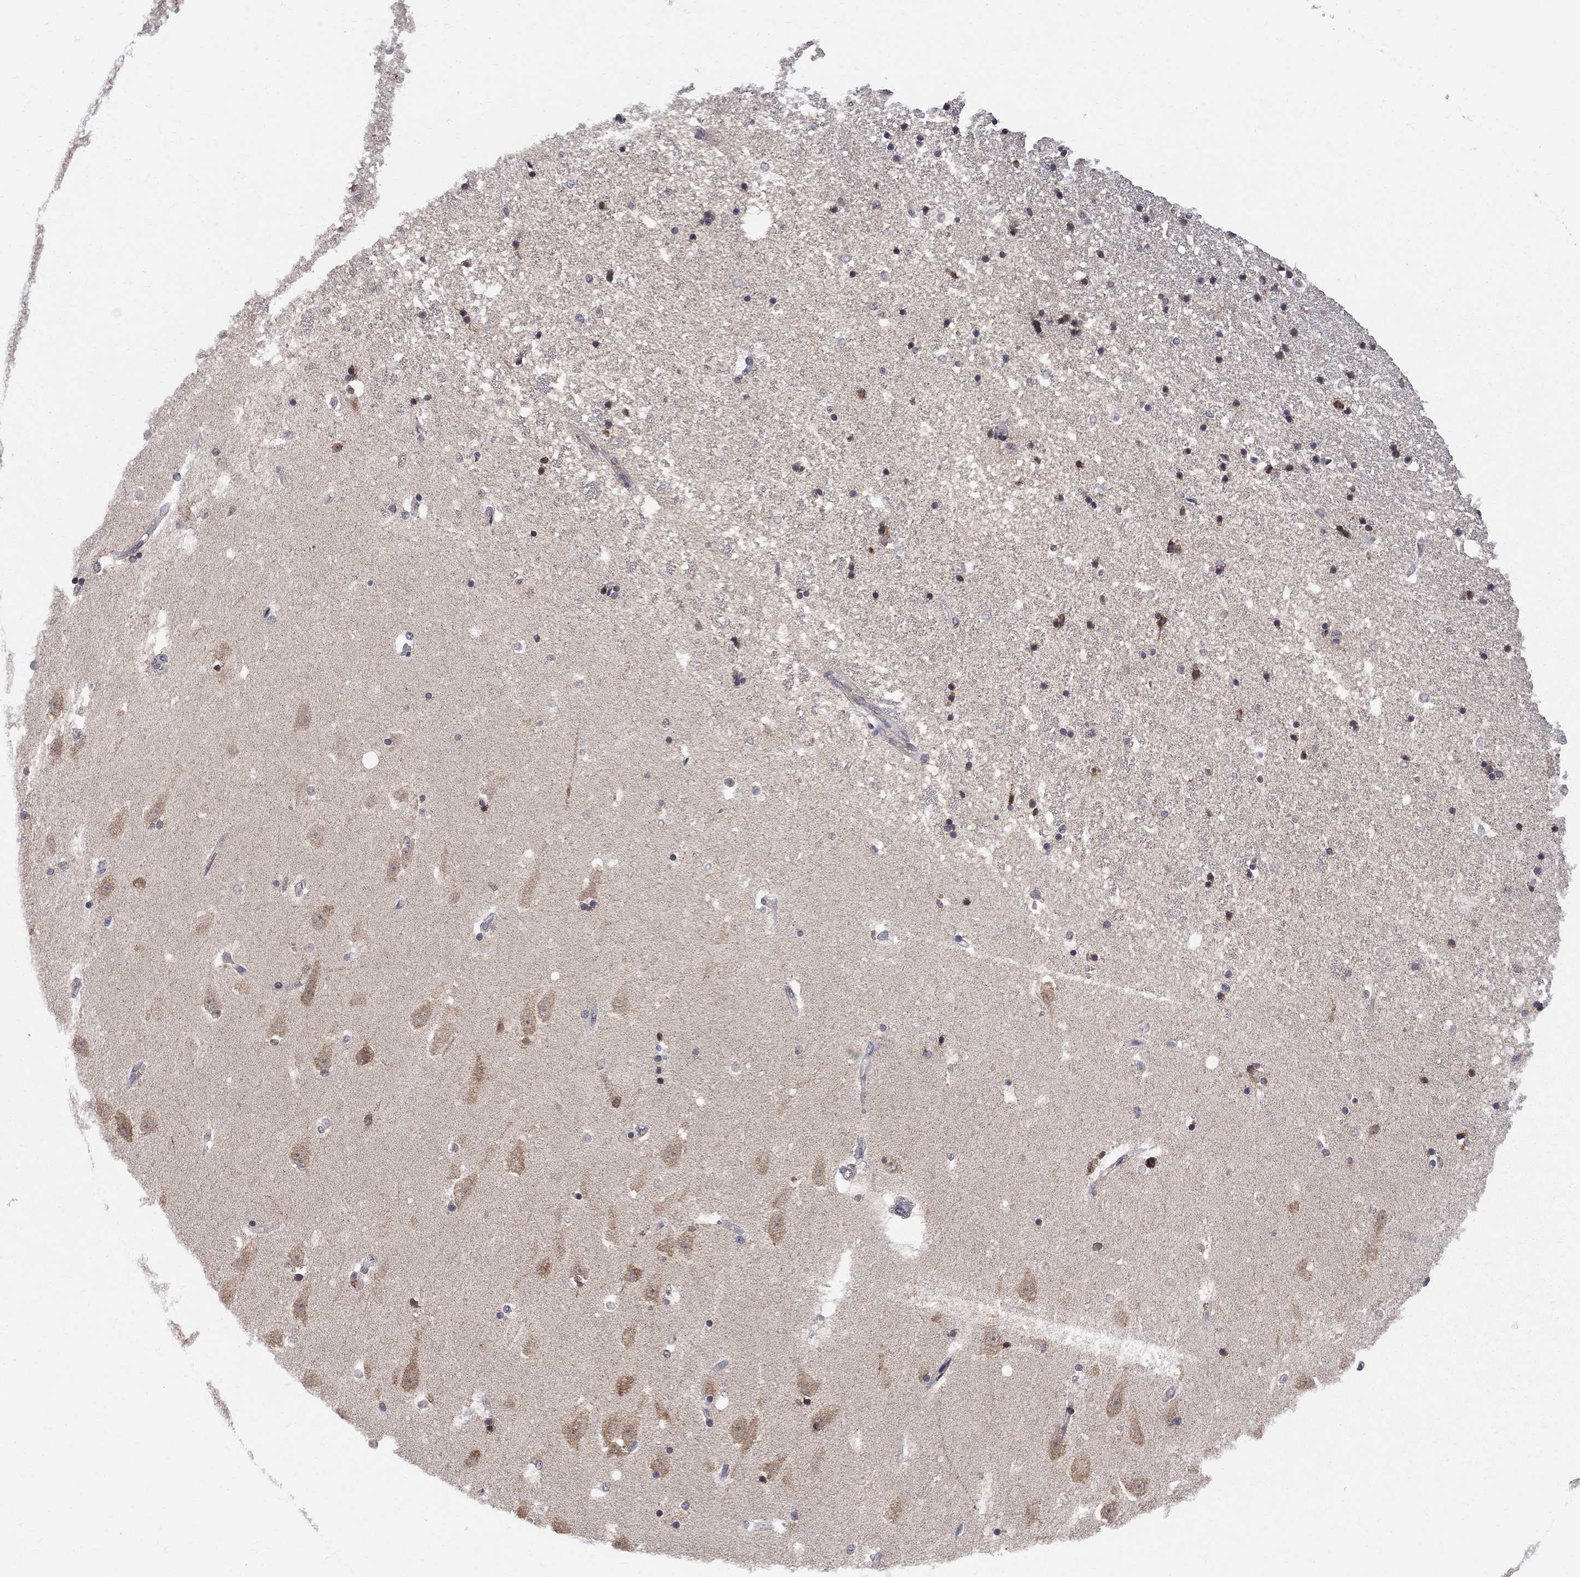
{"staining": {"intensity": "moderate", "quantity": "<25%", "location": "cytoplasmic/membranous"}, "tissue": "hippocampus", "cell_type": "Glial cells", "image_type": "normal", "snomed": [{"axis": "morphology", "description": "Normal tissue, NOS"}, {"axis": "topography", "description": "Hippocampus"}], "caption": "Immunohistochemical staining of benign human hippocampus displays moderate cytoplasmic/membranous protein expression in about <25% of glial cells.", "gene": "CNOT11", "patient": {"sex": "male", "age": 49}}